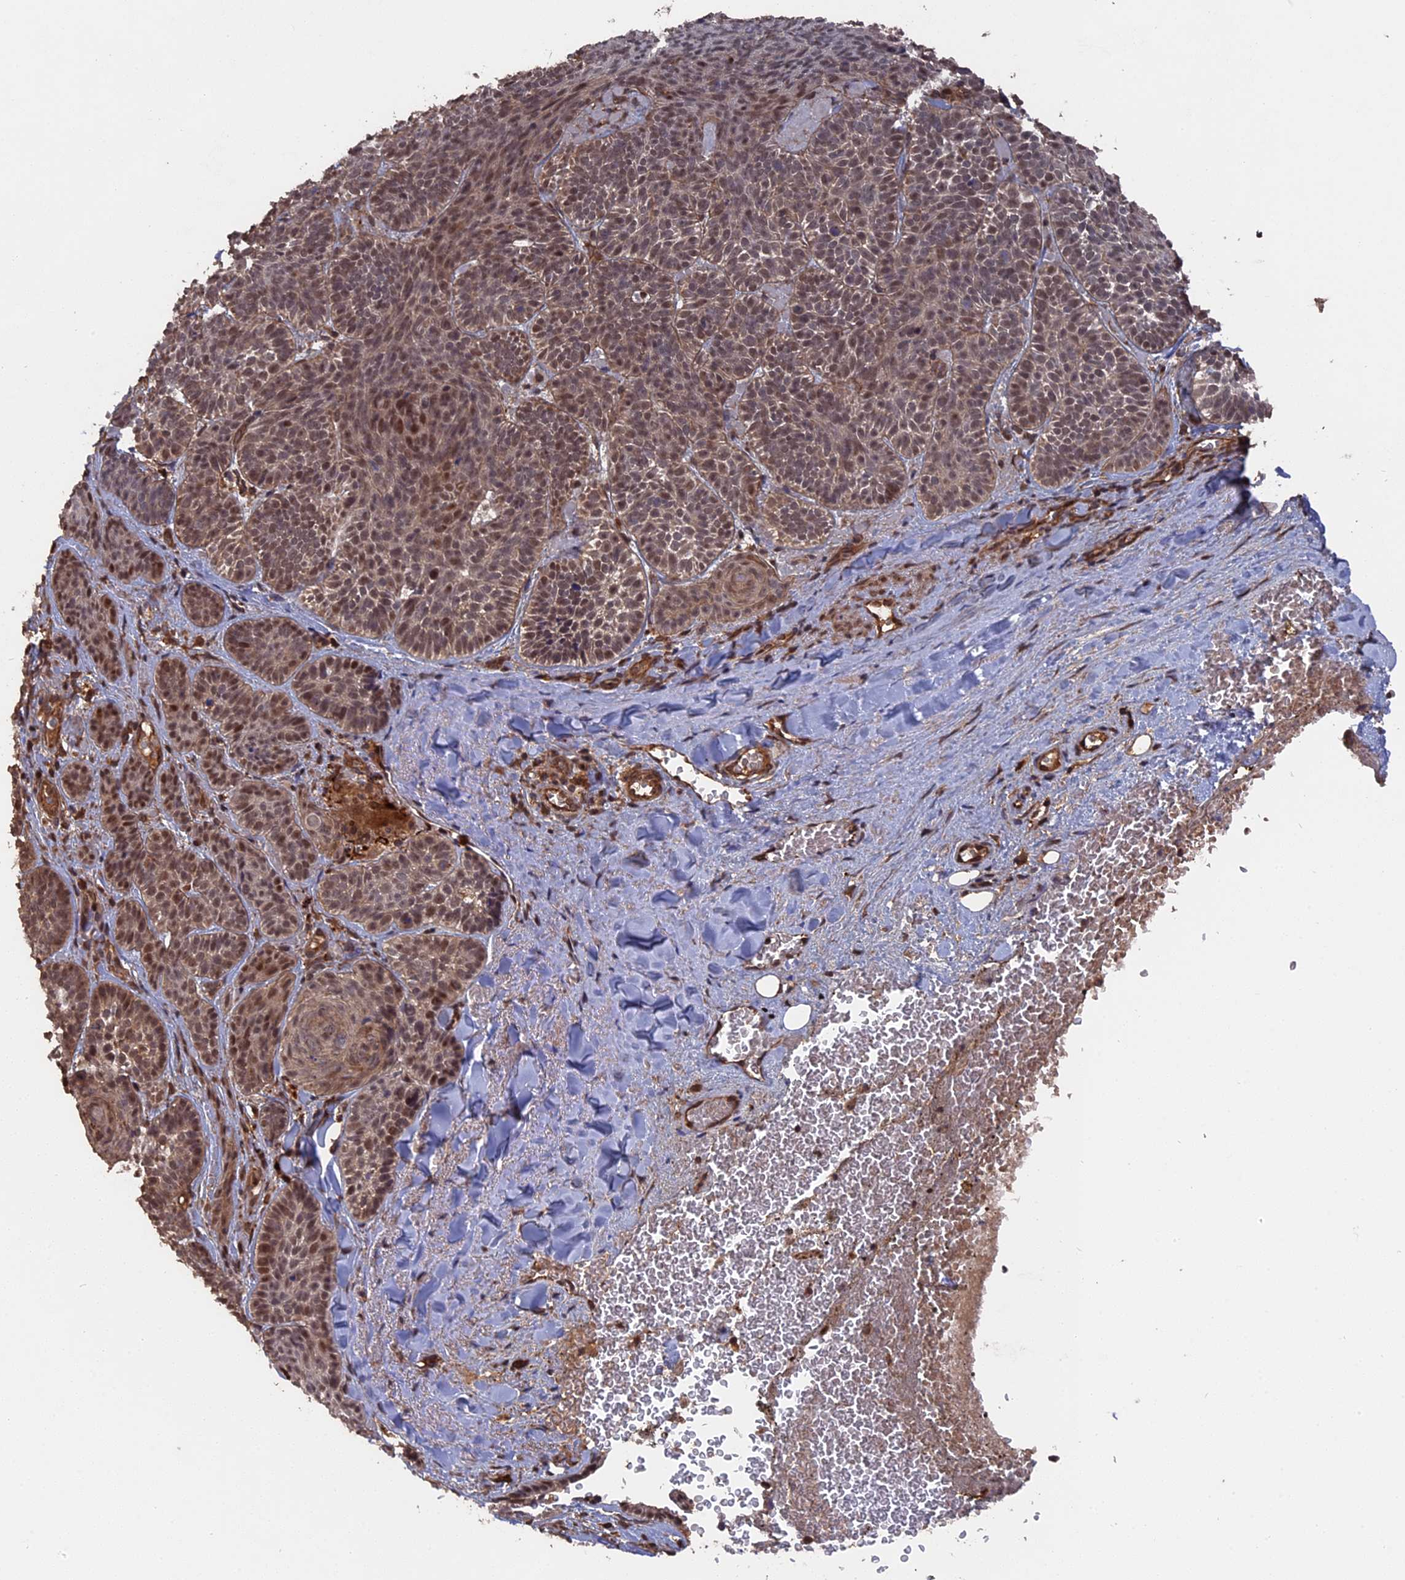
{"staining": {"intensity": "moderate", "quantity": ">75%", "location": "nuclear"}, "tissue": "skin cancer", "cell_type": "Tumor cells", "image_type": "cancer", "snomed": [{"axis": "morphology", "description": "Basal cell carcinoma"}, {"axis": "topography", "description": "Skin"}], "caption": "High-magnification brightfield microscopy of skin cancer (basal cell carcinoma) stained with DAB (3,3'-diaminobenzidine) (brown) and counterstained with hematoxylin (blue). tumor cells exhibit moderate nuclear expression is identified in approximately>75% of cells.", "gene": "TELO2", "patient": {"sex": "male", "age": 85}}